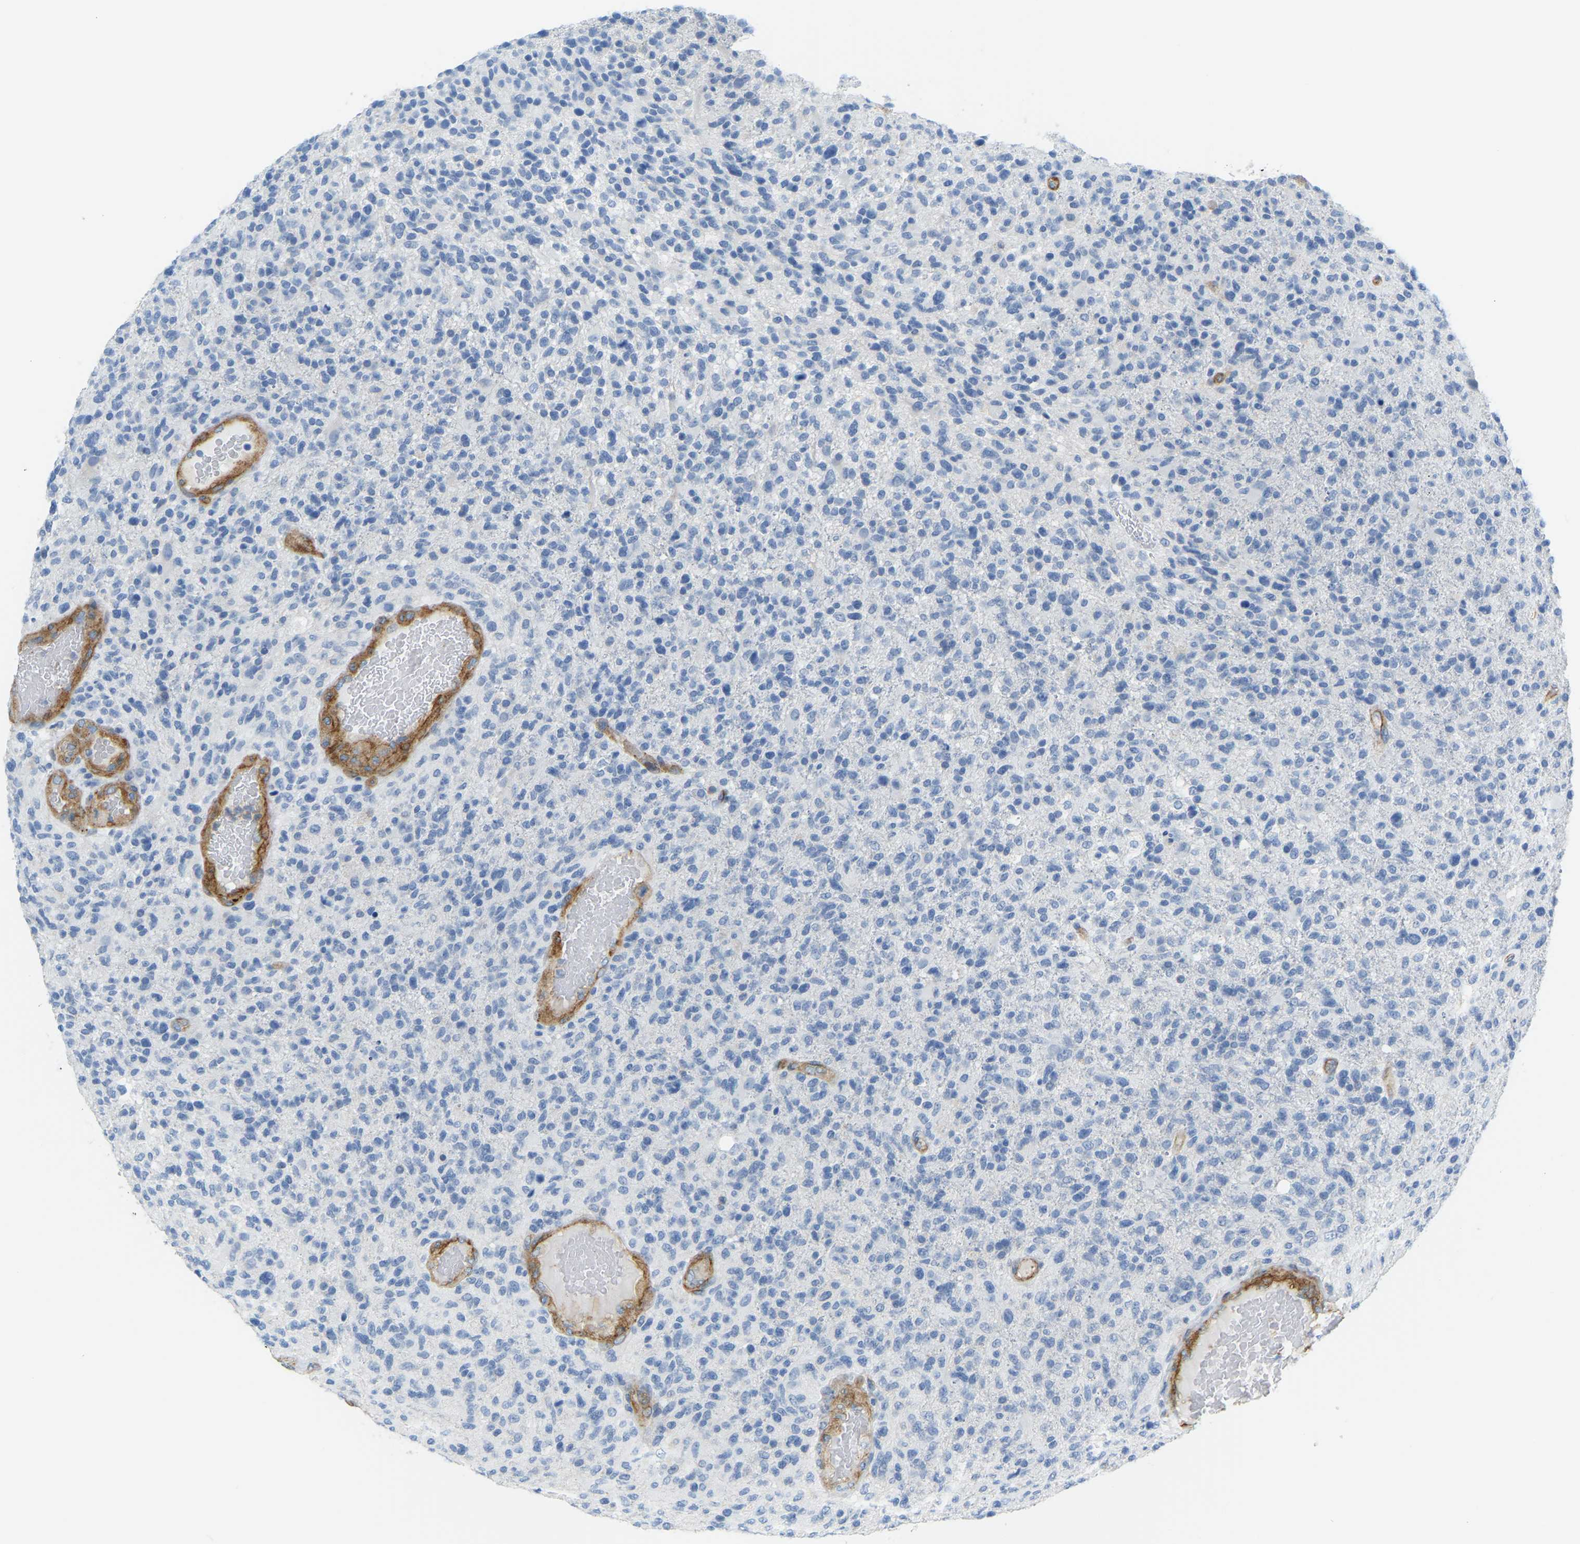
{"staining": {"intensity": "negative", "quantity": "none", "location": "none"}, "tissue": "glioma", "cell_type": "Tumor cells", "image_type": "cancer", "snomed": [{"axis": "morphology", "description": "Glioma, malignant, High grade"}, {"axis": "topography", "description": "Brain"}], "caption": "The image displays no staining of tumor cells in glioma. Brightfield microscopy of immunohistochemistry (IHC) stained with DAB (3,3'-diaminobenzidine) (brown) and hematoxylin (blue), captured at high magnification.", "gene": "MYL3", "patient": {"sex": "male", "age": 72}}